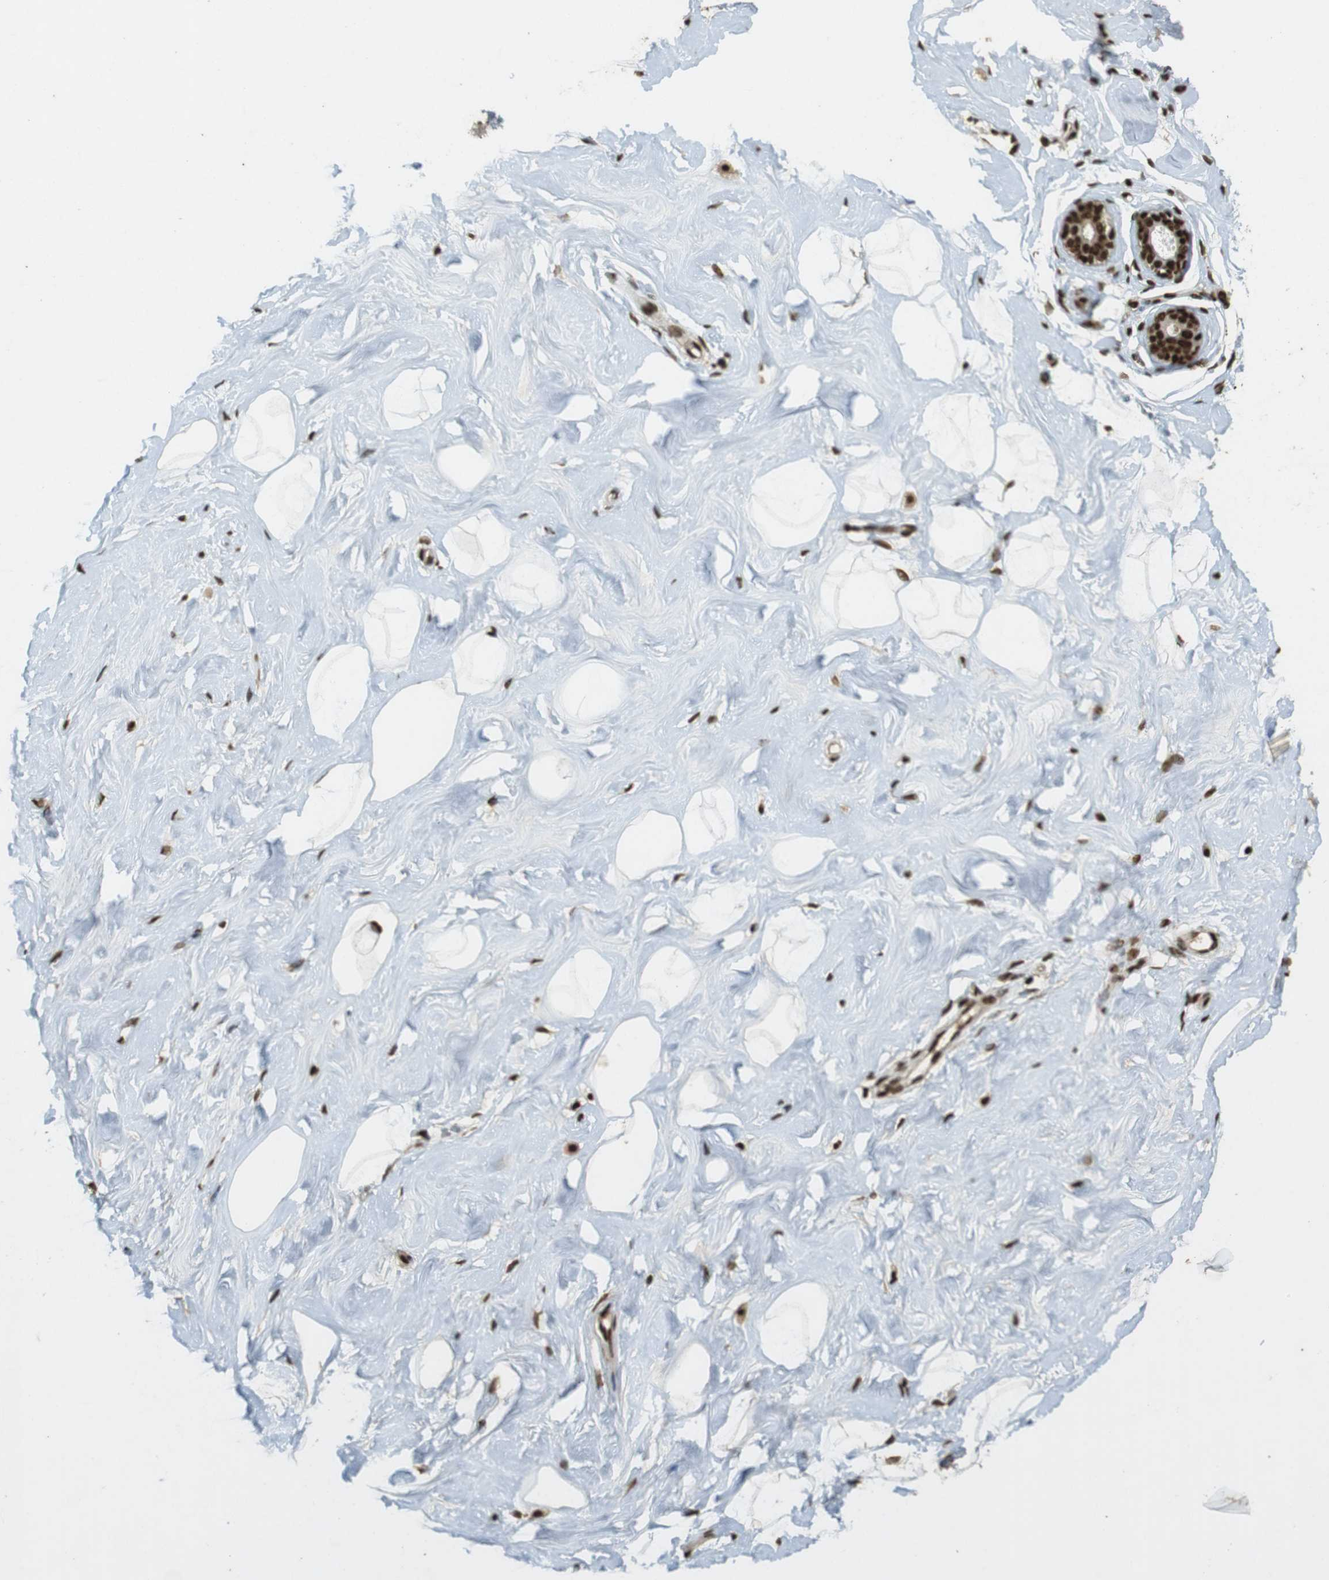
{"staining": {"intensity": "strong", "quantity": ">75%", "location": "nuclear"}, "tissue": "breast", "cell_type": "Adipocytes", "image_type": "normal", "snomed": [{"axis": "morphology", "description": "Normal tissue, NOS"}, {"axis": "topography", "description": "Breast"}], "caption": "DAB (3,3'-diaminobenzidine) immunohistochemical staining of unremarkable human breast demonstrates strong nuclear protein expression in approximately >75% of adipocytes. (DAB (3,3'-diaminobenzidine) IHC with brightfield microscopy, high magnification).", "gene": "GATA4", "patient": {"sex": "female", "age": 23}}